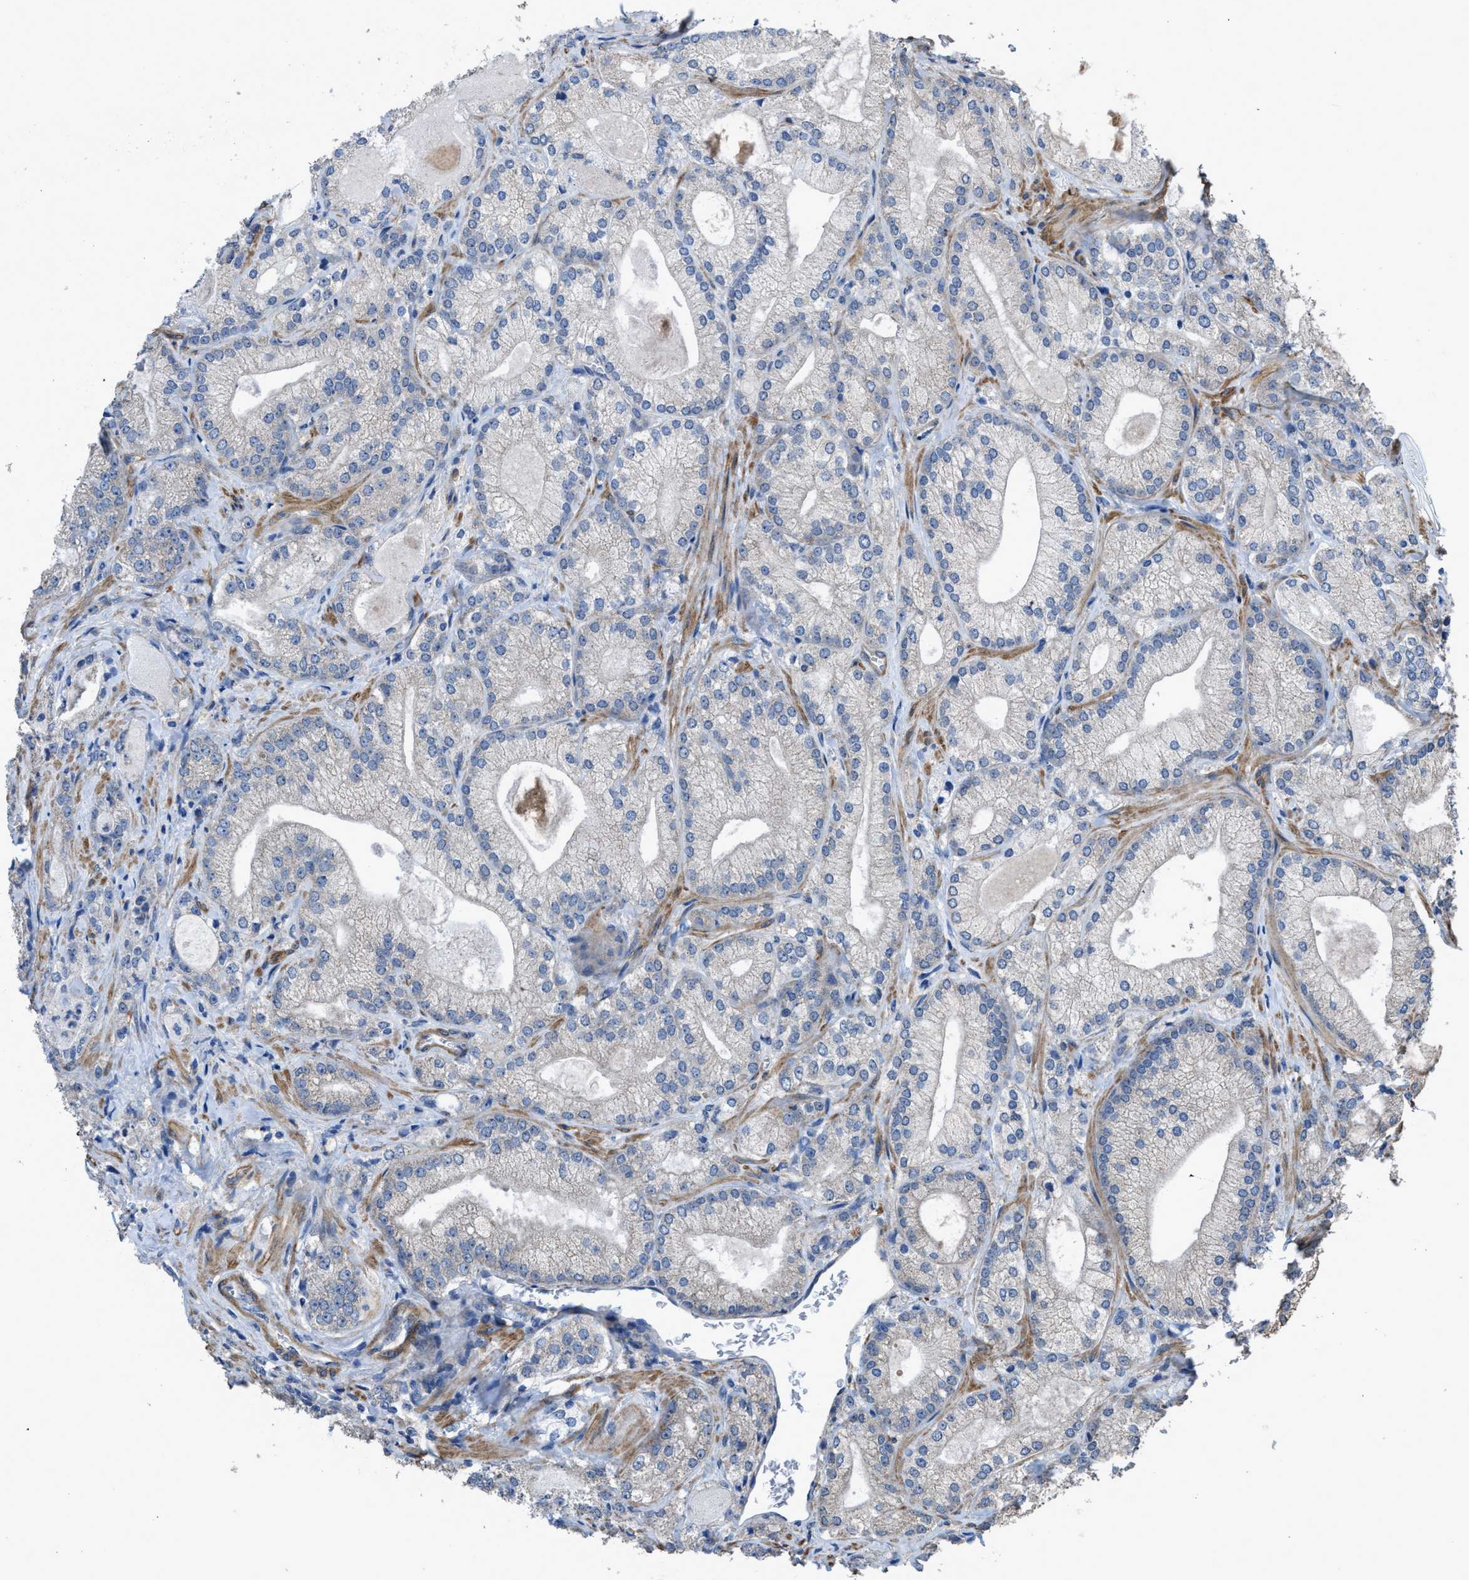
{"staining": {"intensity": "negative", "quantity": "none", "location": "none"}, "tissue": "prostate cancer", "cell_type": "Tumor cells", "image_type": "cancer", "snomed": [{"axis": "morphology", "description": "Adenocarcinoma, Low grade"}, {"axis": "topography", "description": "Prostate"}], "caption": "Immunohistochemistry (IHC) image of neoplastic tissue: human prostate cancer (low-grade adenocarcinoma) stained with DAB displays no significant protein positivity in tumor cells.", "gene": "ARL6", "patient": {"sex": "male", "age": 65}}